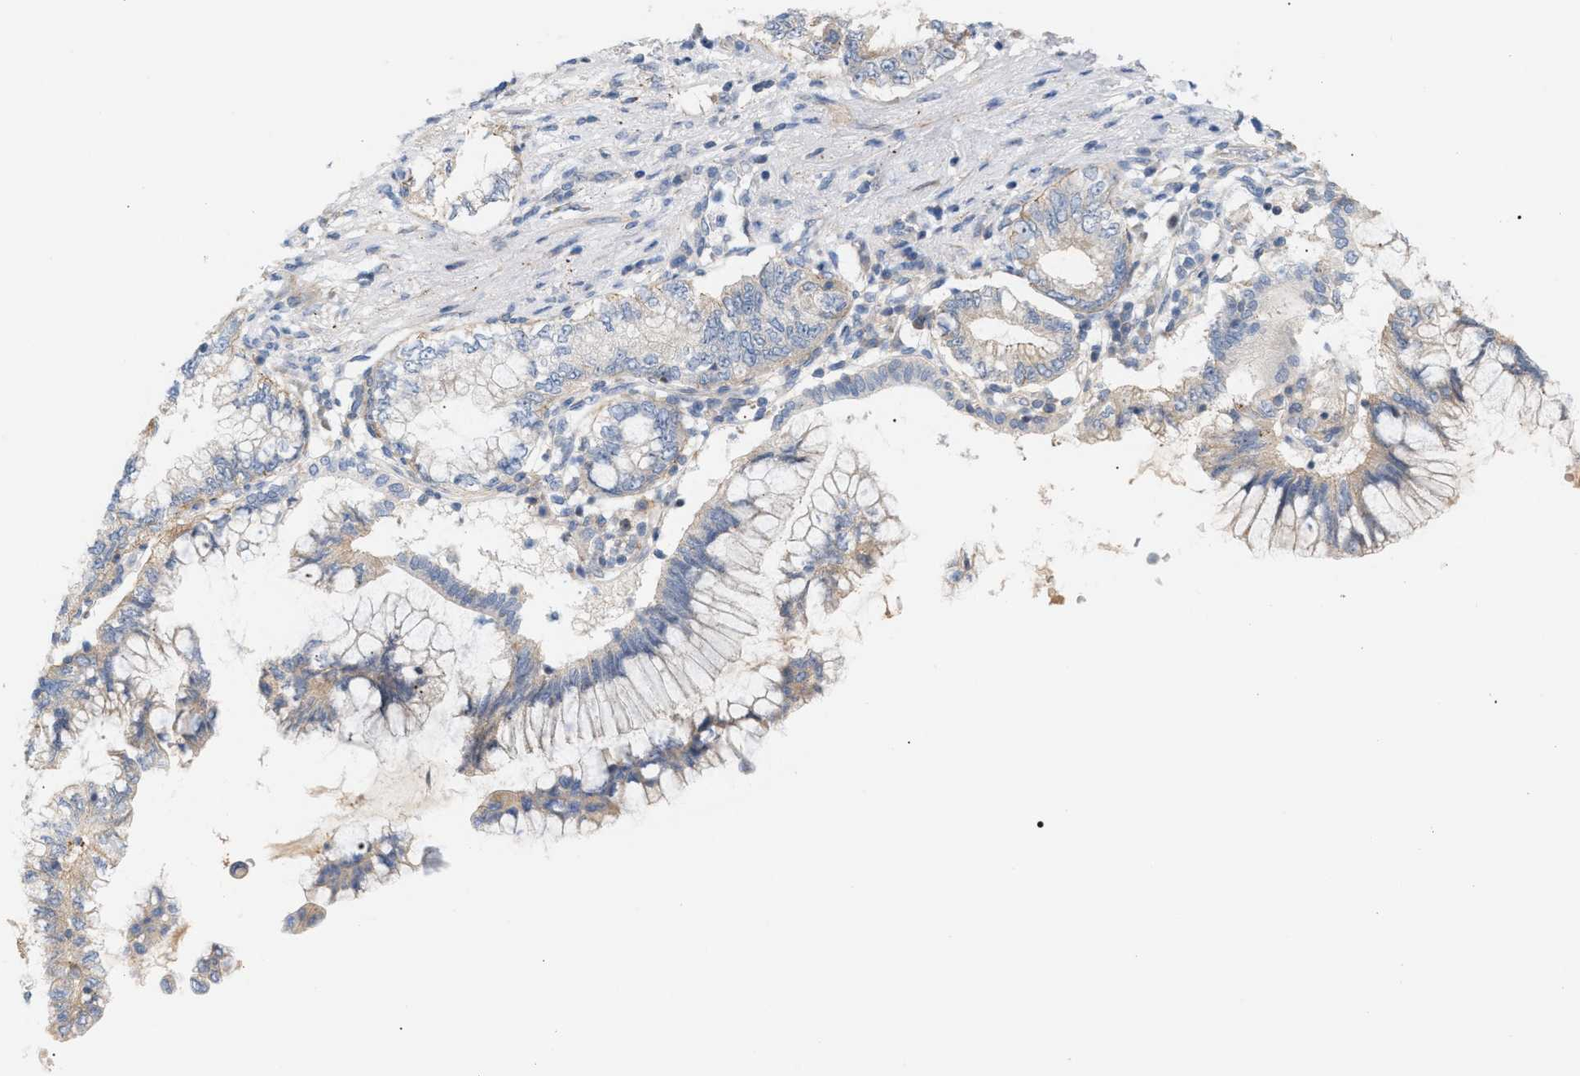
{"staining": {"intensity": "weak", "quantity": "25%-75%", "location": "cytoplasmic/membranous"}, "tissue": "pancreatic cancer", "cell_type": "Tumor cells", "image_type": "cancer", "snomed": [{"axis": "morphology", "description": "Adenocarcinoma, NOS"}, {"axis": "topography", "description": "Pancreas"}], "caption": "IHC histopathology image of pancreatic cancer stained for a protein (brown), which exhibits low levels of weak cytoplasmic/membranous staining in about 25%-75% of tumor cells.", "gene": "LRCH1", "patient": {"sex": "female", "age": 73}}